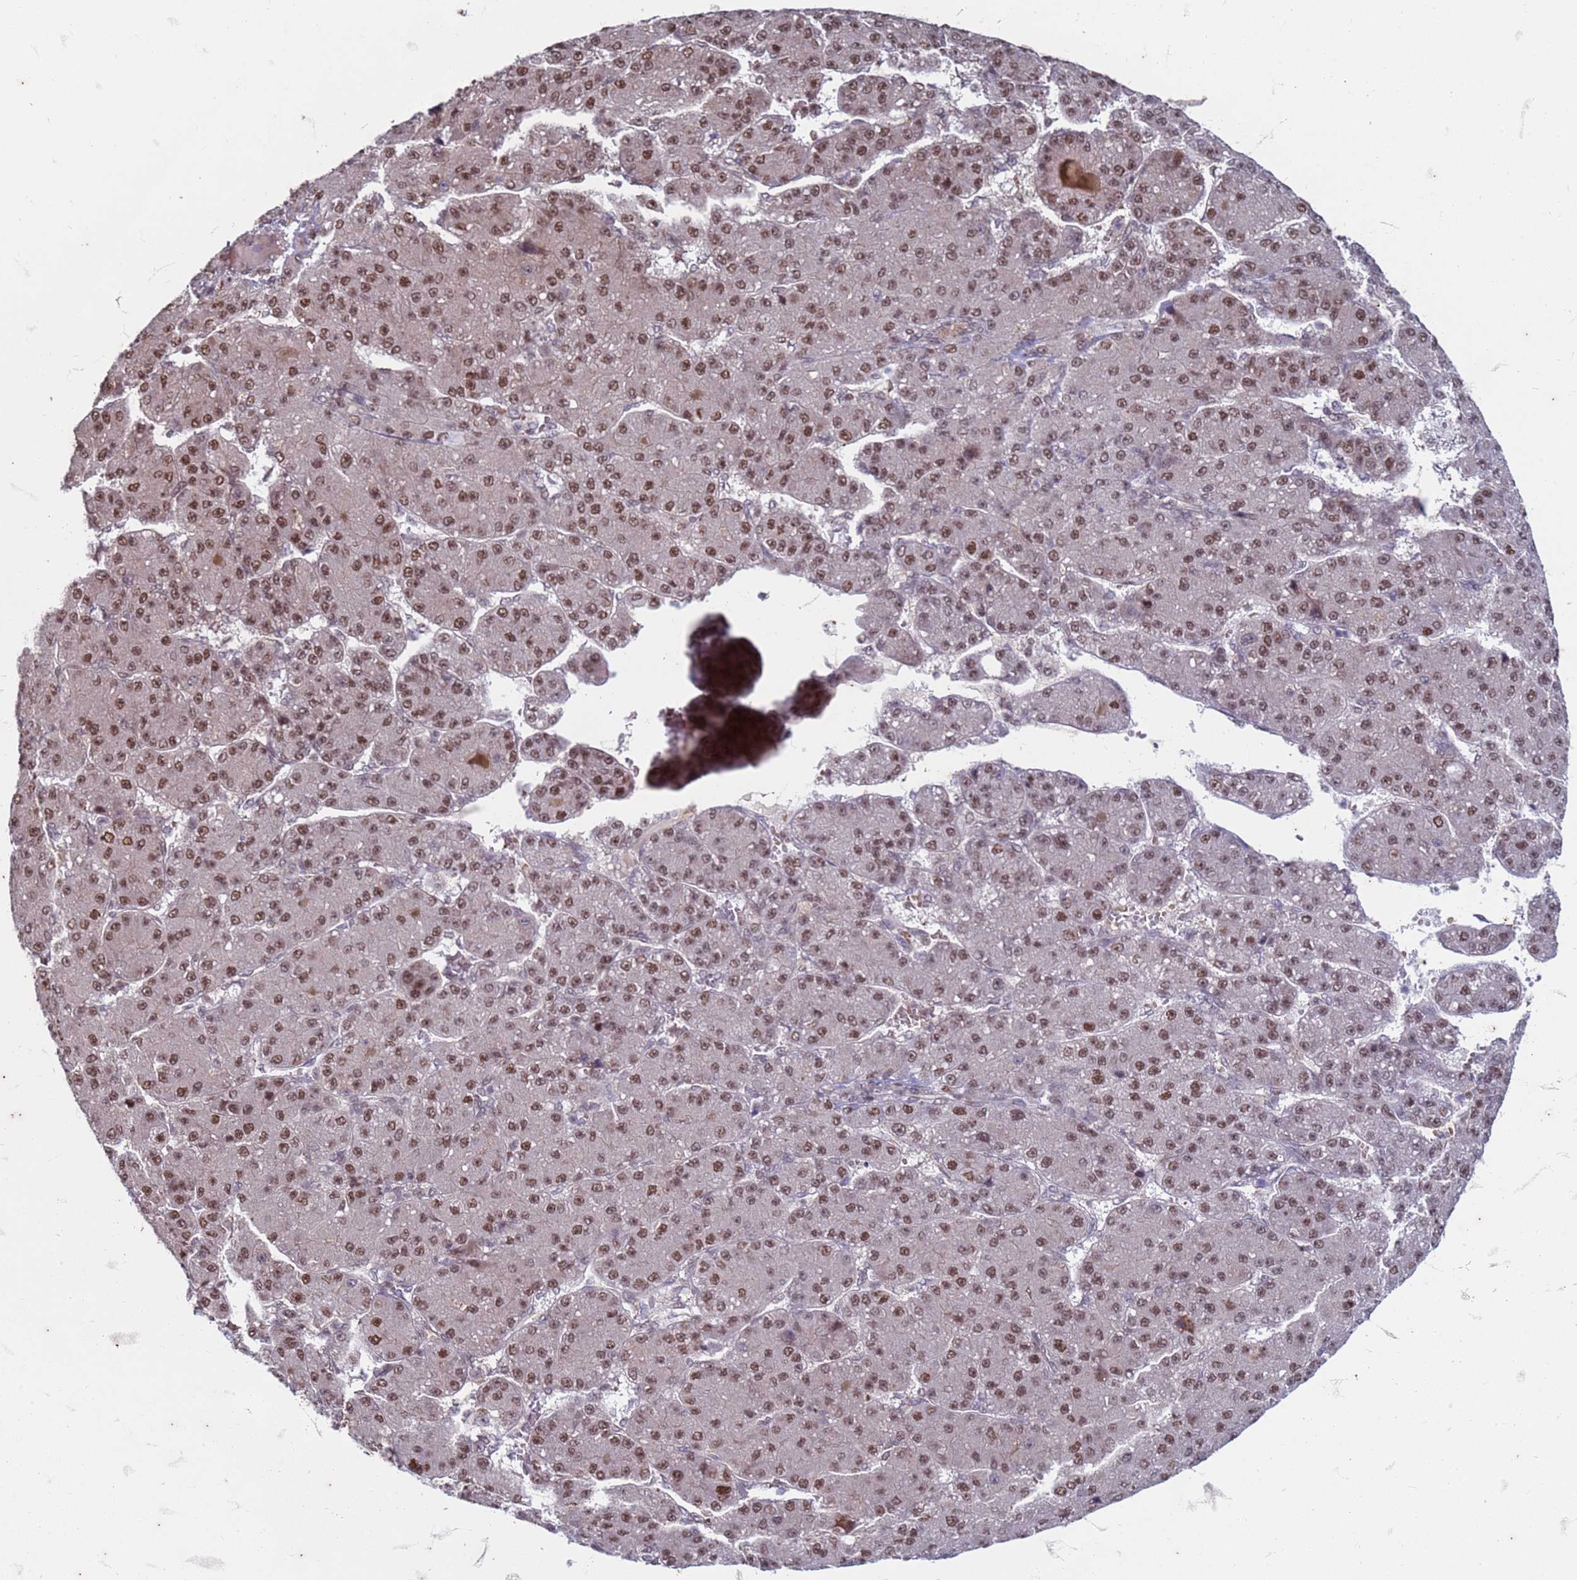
{"staining": {"intensity": "moderate", "quantity": ">75%", "location": "nuclear"}, "tissue": "liver cancer", "cell_type": "Tumor cells", "image_type": "cancer", "snomed": [{"axis": "morphology", "description": "Carcinoma, Hepatocellular, NOS"}, {"axis": "topography", "description": "Liver"}], "caption": "A brown stain labels moderate nuclear expression of a protein in human liver cancer tumor cells.", "gene": "TRMT6", "patient": {"sex": "male", "age": 67}}